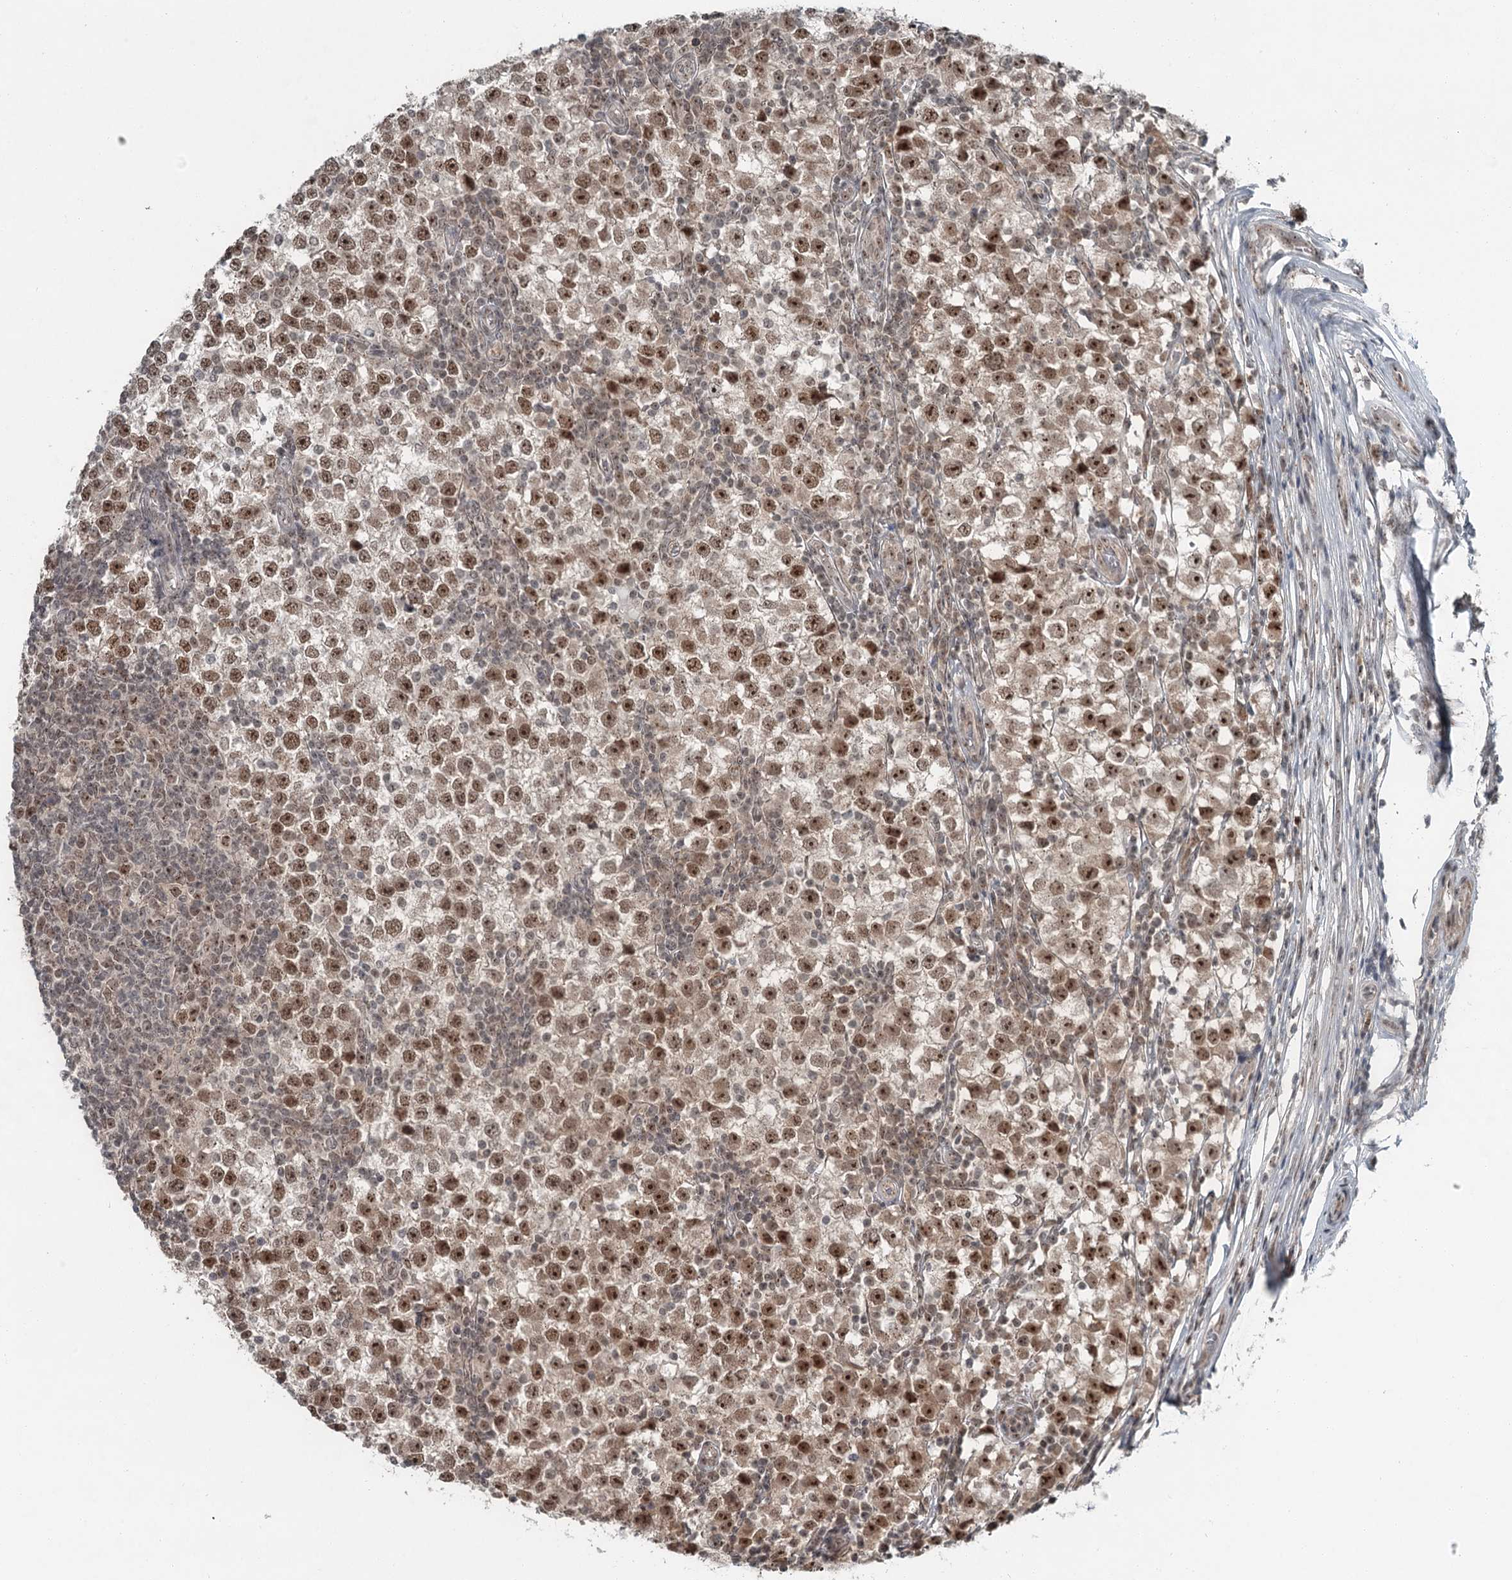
{"staining": {"intensity": "moderate", "quantity": ">75%", "location": "nuclear"}, "tissue": "testis cancer", "cell_type": "Tumor cells", "image_type": "cancer", "snomed": [{"axis": "morphology", "description": "Seminoma, NOS"}, {"axis": "topography", "description": "Testis"}], "caption": "Human testis seminoma stained with a brown dye exhibits moderate nuclear positive expression in approximately >75% of tumor cells.", "gene": "EXOSC1", "patient": {"sex": "male", "age": 65}}